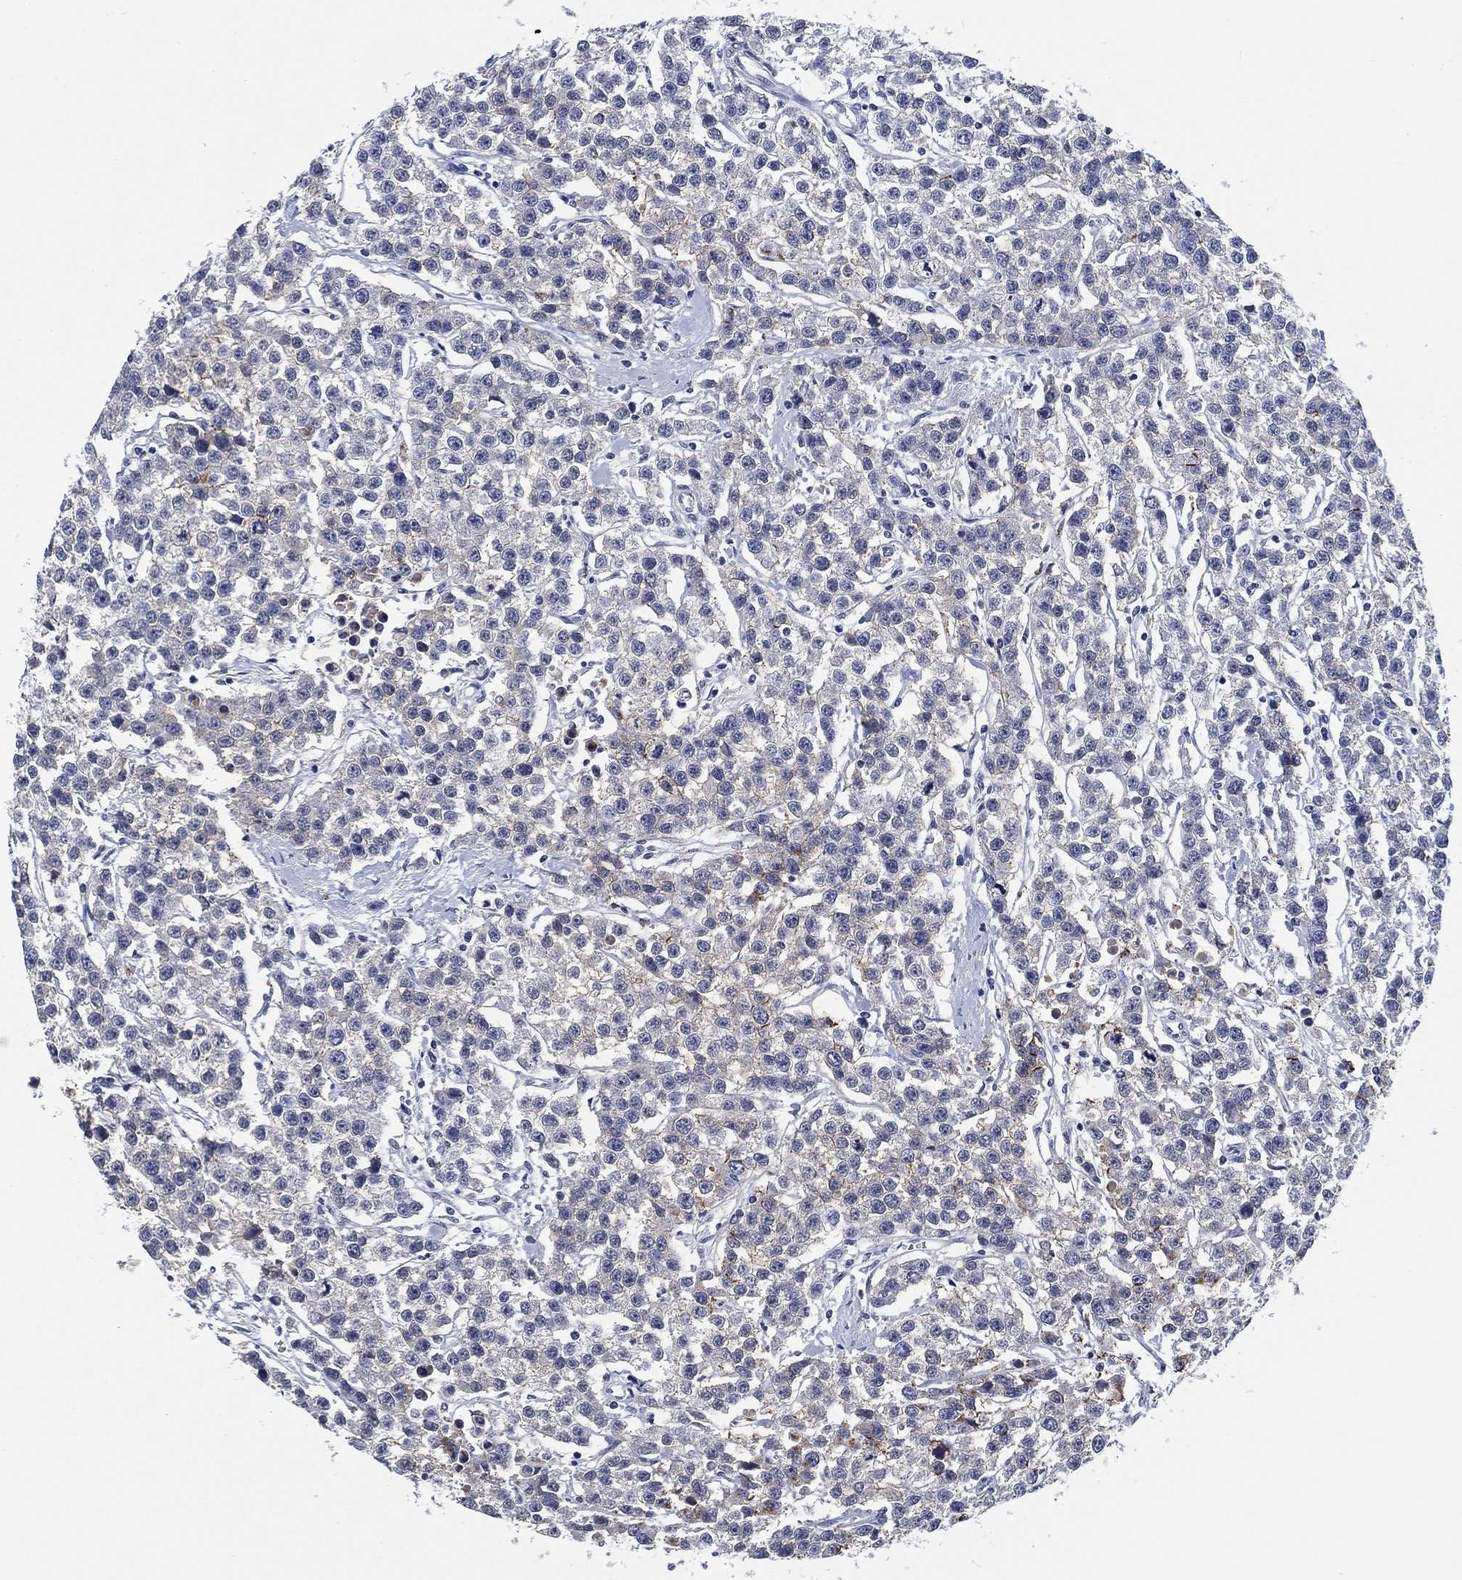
{"staining": {"intensity": "strong", "quantity": "<25%", "location": "cytoplasmic/membranous"}, "tissue": "testis cancer", "cell_type": "Tumor cells", "image_type": "cancer", "snomed": [{"axis": "morphology", "description": "Seminoma, NOS"}, {"axis": "topography", "description": "Testis"}], "caption": "Strong cytoplasmic/membranous expression for a protein is present in about <25% of tumor cells of testis cancer (seminoma) using immunohistochemistry.", "gene": "OTUB2", "patient": {"sex": "male", "age": 59}}